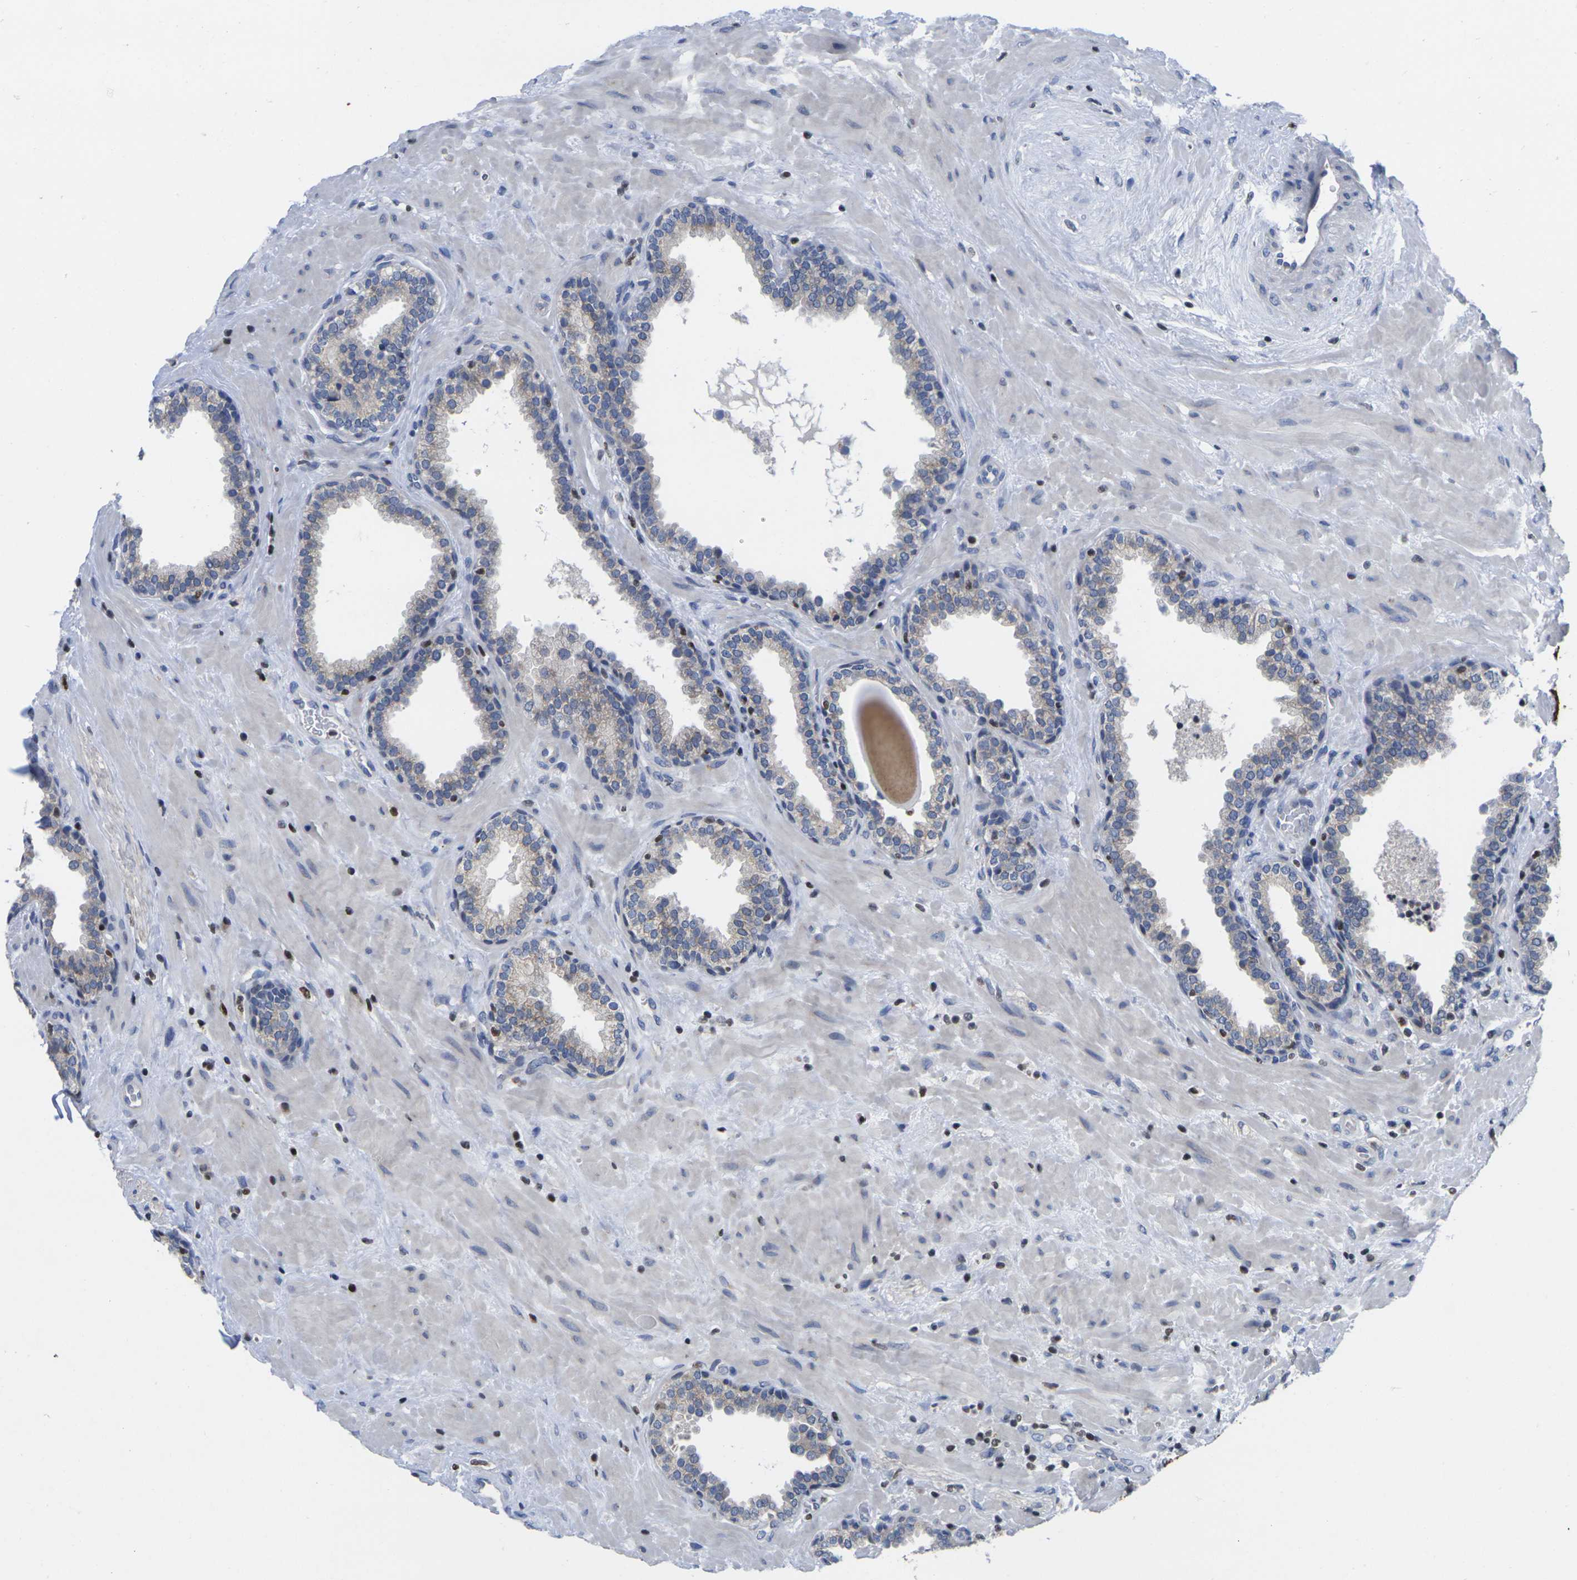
{"staining": {"intensity": "negative", "quantity": "none", "location": "none"}, "tissue": "prostate", "cell_type": "Glandular cells", "image_type": "normal", "snomed": [{"axis": "morphology", "description": "Normal tissue, NOS"}, {"axis": "topography", "description": "Prostate"}], "caption": "The immunohistochemistry (IHC) photomicrograph has no significant expression in glandular cells of prostate. (Brightfield microscopy of DAB immunohistochemistry at high magnification).", "gene": "IKZF1", "patient": {"sex": "male", "age": 51}}